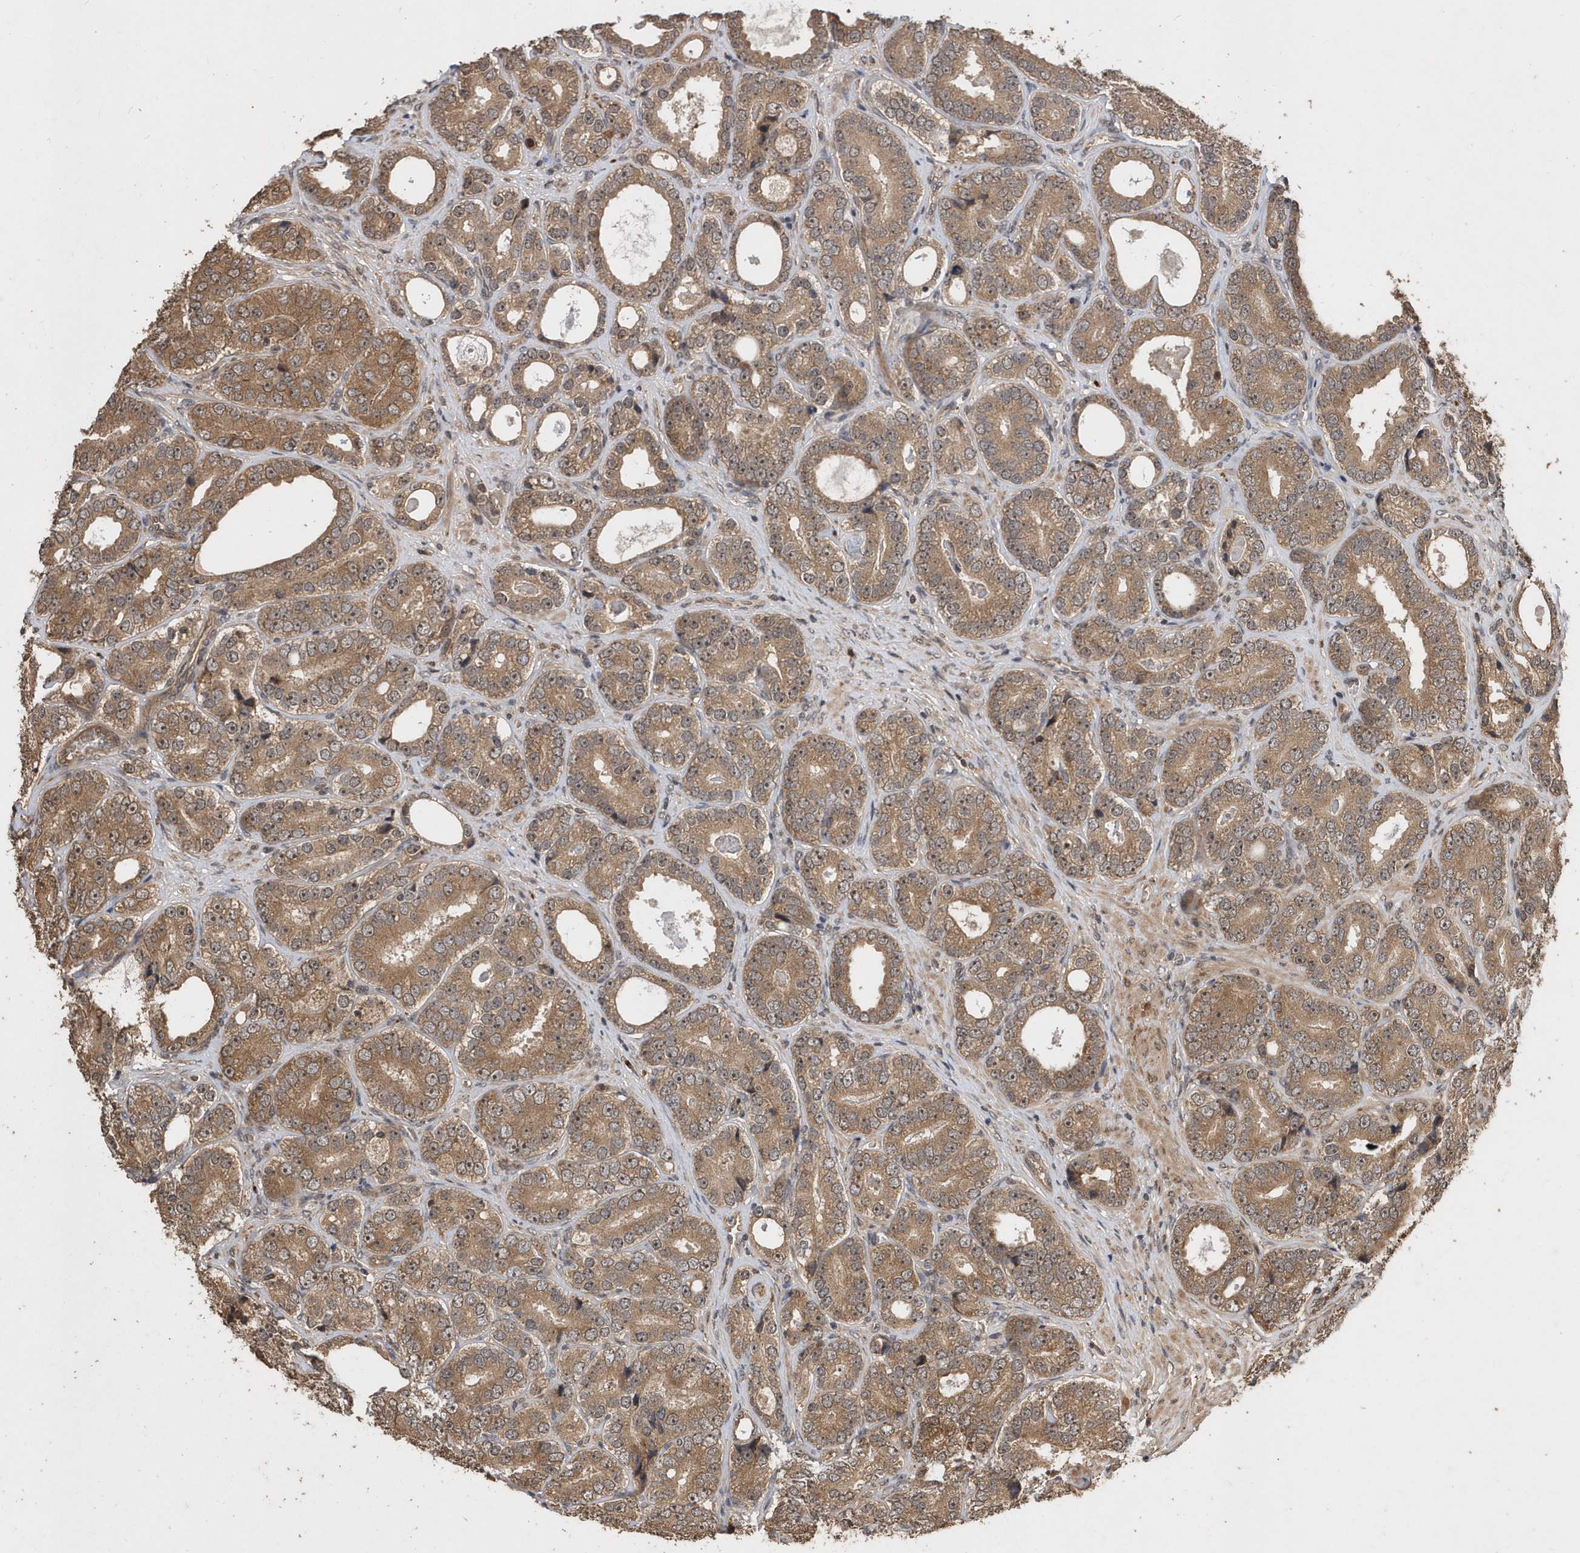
{"staining": {"intensity": "moderate", "quantity": ">75%", "location": "cytoplasmic/membranous"}, "tissue": "prostate cancer", "cell_type": "Tumor cells", "image_type": "cancer", "snomed": [{"axis": "morphology", "description": "Adenocarcinoma, High grade"}, {"axis": "topography", "description": "Prostate"}], "caption": "Brown immunohistochemical staining in human prostate cancer (high-grade adenocarcinoma) exhibits moderate cytoplasmic/membranous expression in approximately >75% of tumor cells.", "gene": "WASHC5", "patient": {"sex": "male", "age": 56}}